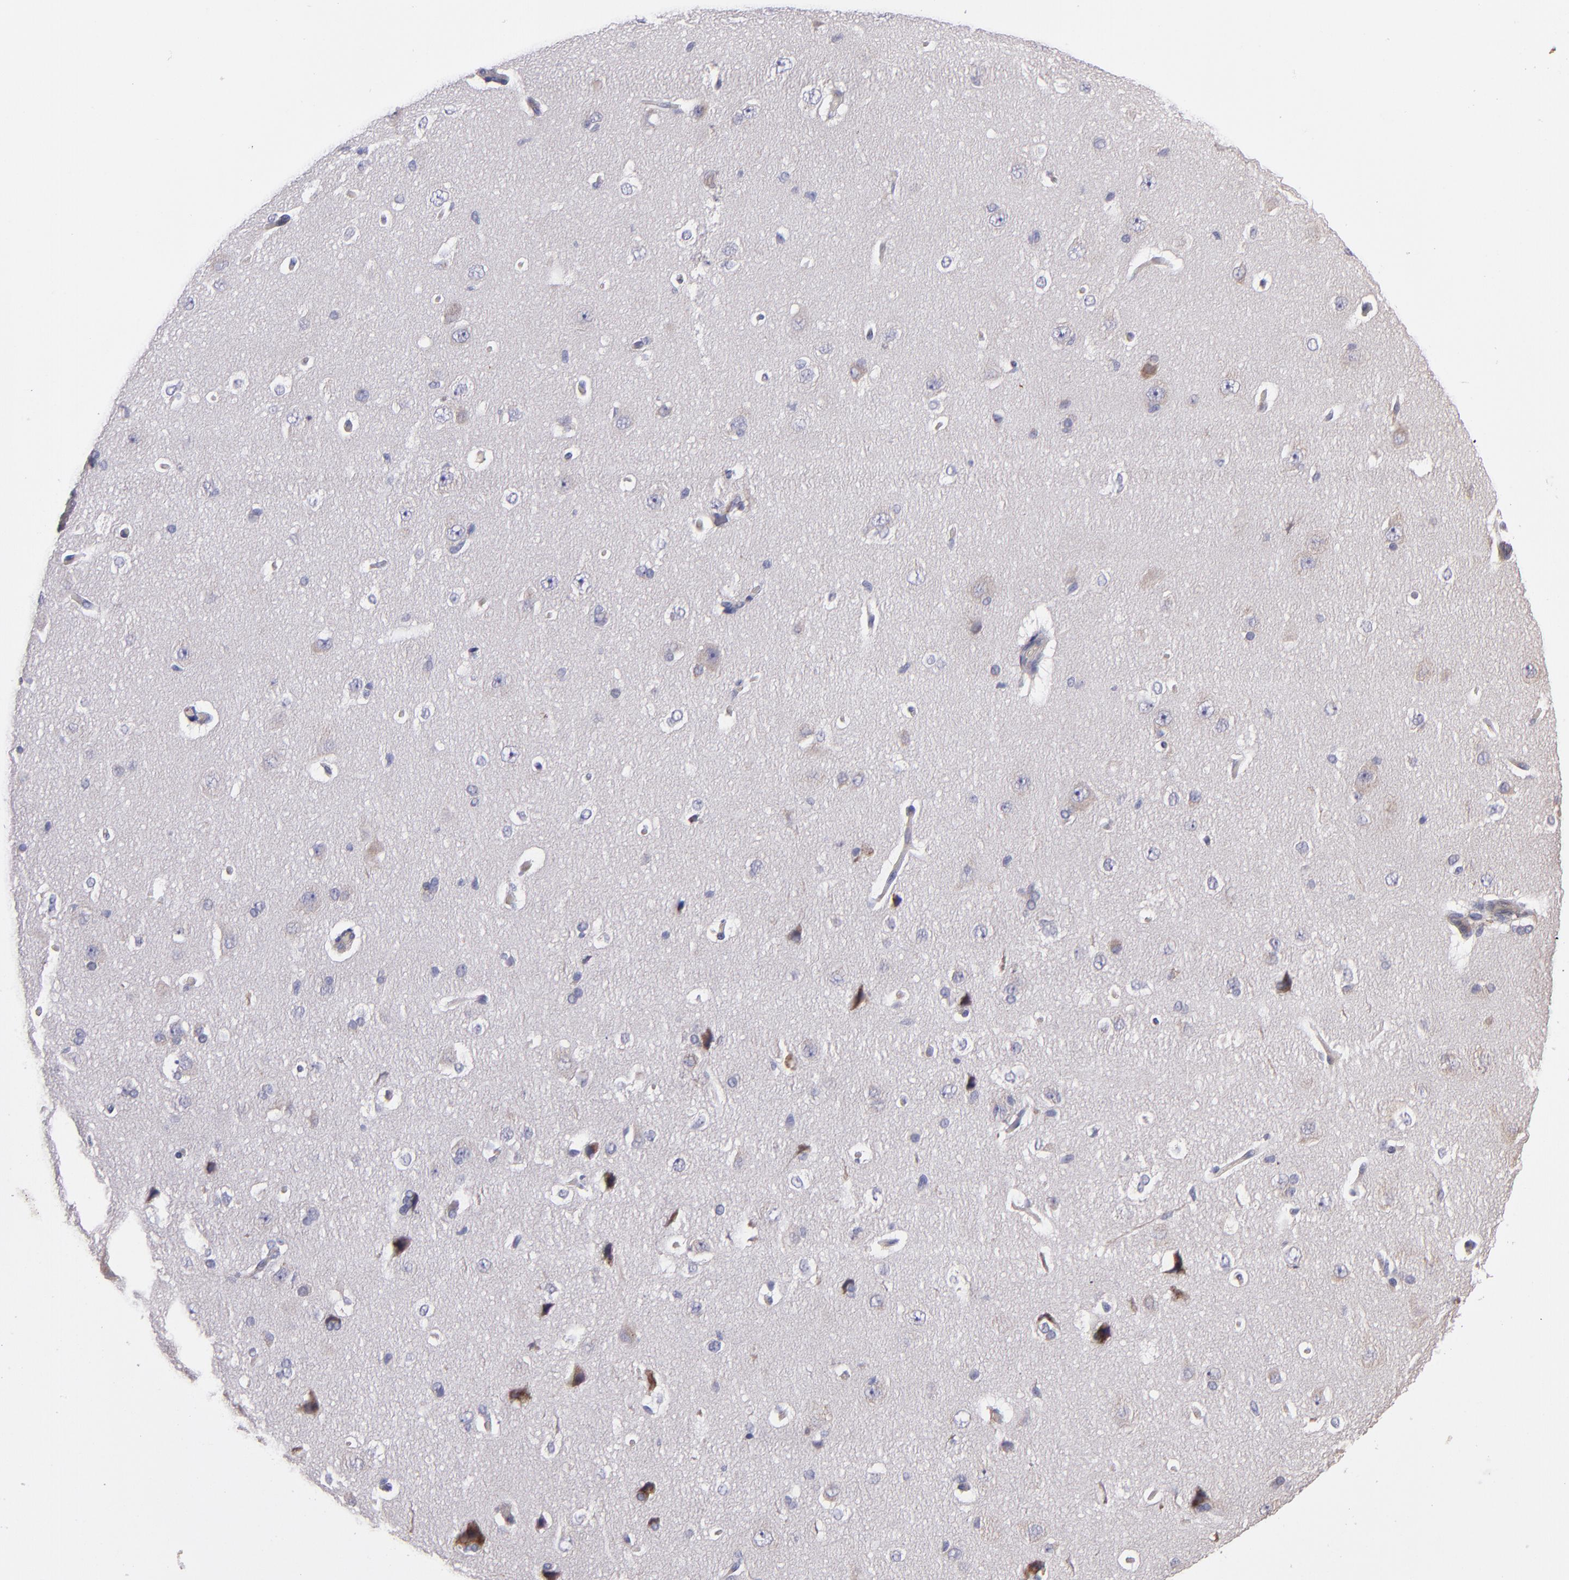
{"staining": {"intensity": "weak", "quantity": "25%-75%", "location": "cytoplasmic/membranous"}, "tissue": "cerebral cortex", "cell_type": "Endothelial cells", "image_type": "normal", "snomed": [{"axis": "morphology", "description": "Normal tissue, NOS"}, {"axis": "topography", "description": "Cerebral cortex"}], "caption": "Benign cerebral cortex reveals weak cytoplasmic/membranous staining in about 25%-75% of endothelial cells The staining was performed using DAB, with brown indicating positive protein expression. Nuclei are stained blue with hematoxylin..", "gene": "IFIH1", "patient": {"sex": "female", "age": 45}}